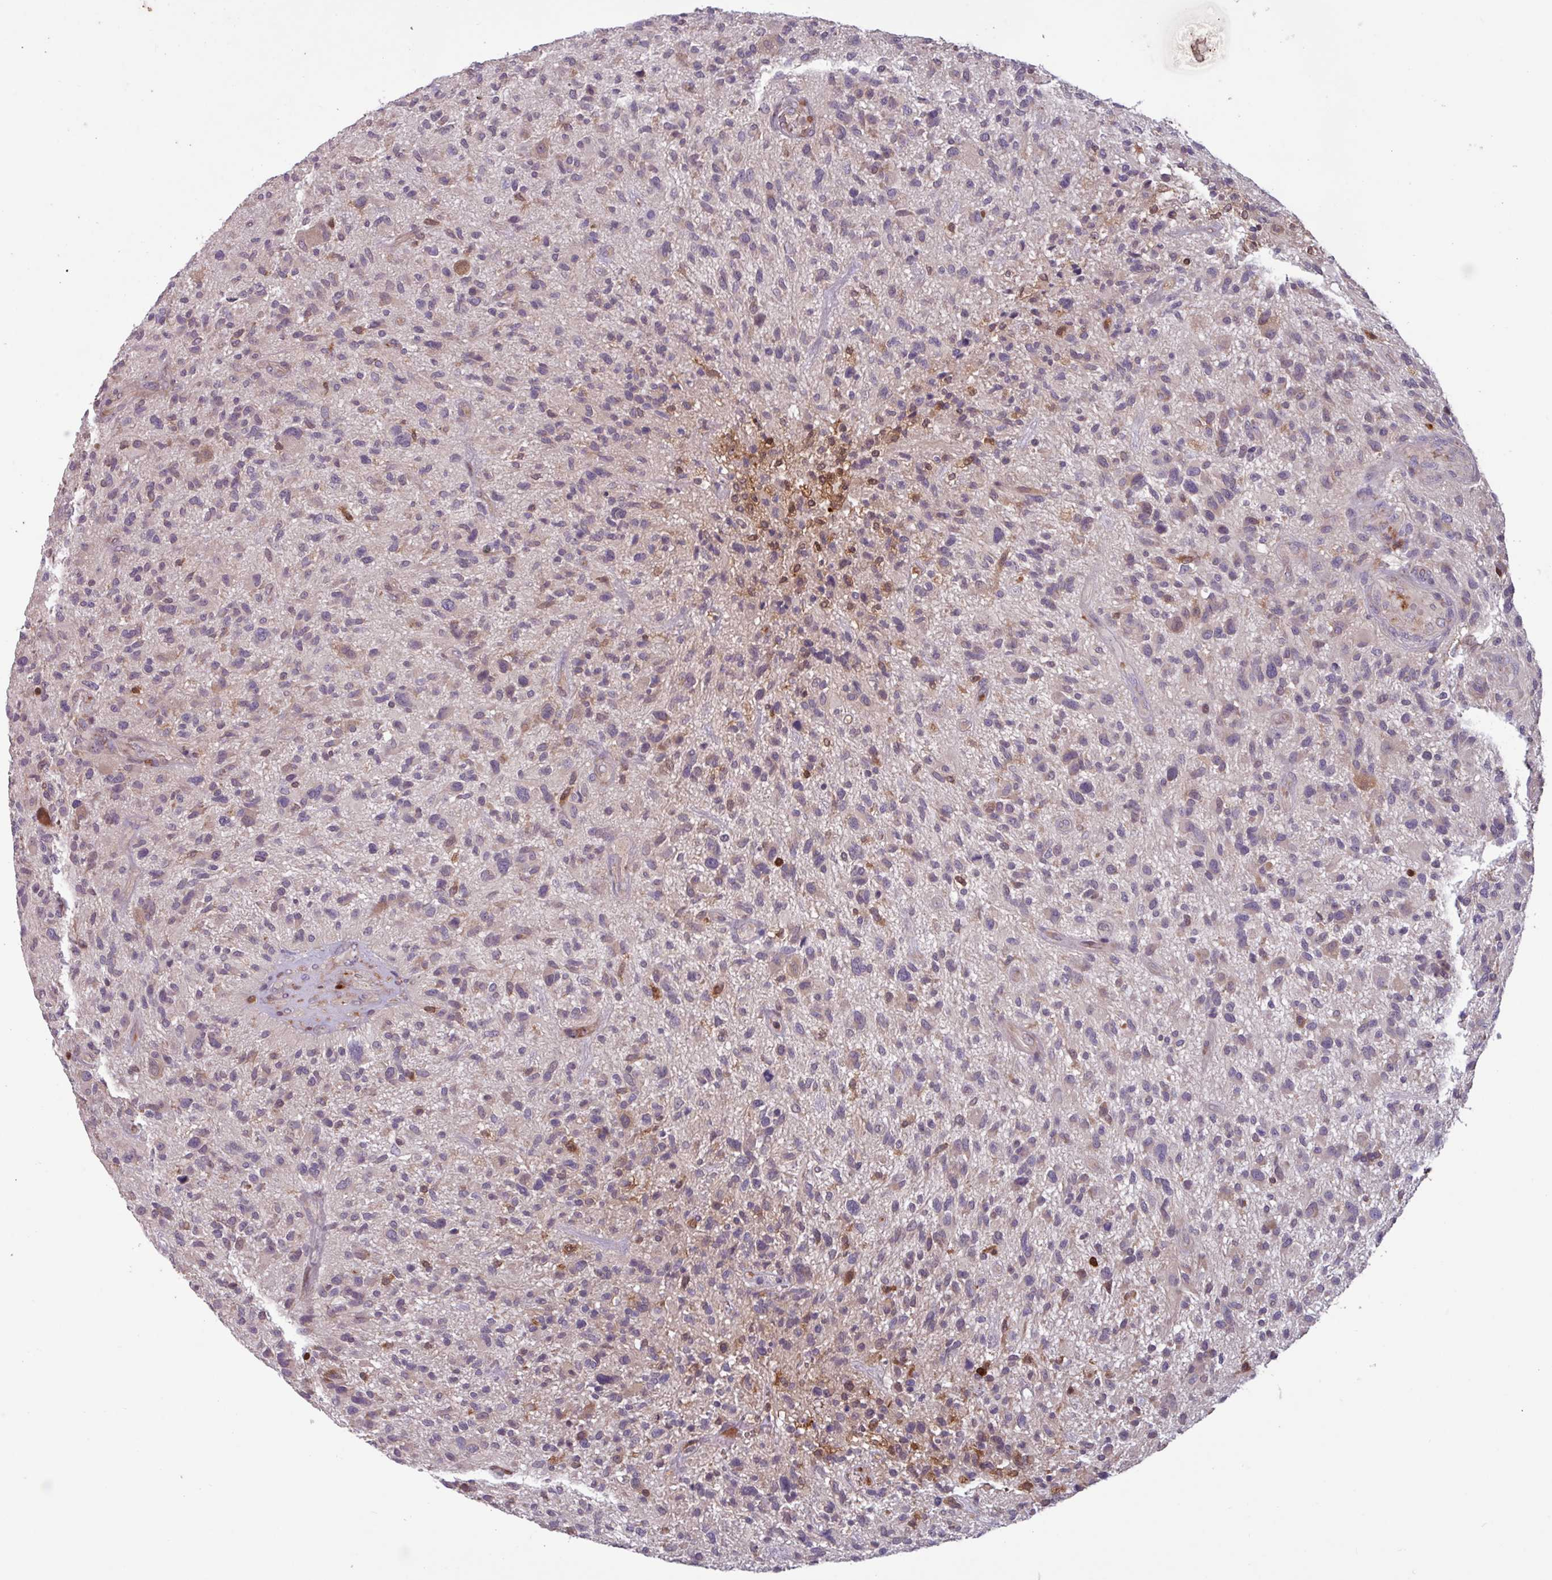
{"staining": {"intensity": "negative", "quantity": "none", "location": "none"}, "tissue": "glioma", "cell_type": "Tumor cells", "image_type": "cancer", "snomed": [{"axis": "morphology", "description": "Glioma, malignant, High grade"}, {"axis": "topography", "description": "Brain"}], "caption": "This is an immunohistochemistry micrograph of human glioma. There is no positivity in tumor cells.", "gene": "SEC61G", "patient": {"sex": "male", "age": 47}}